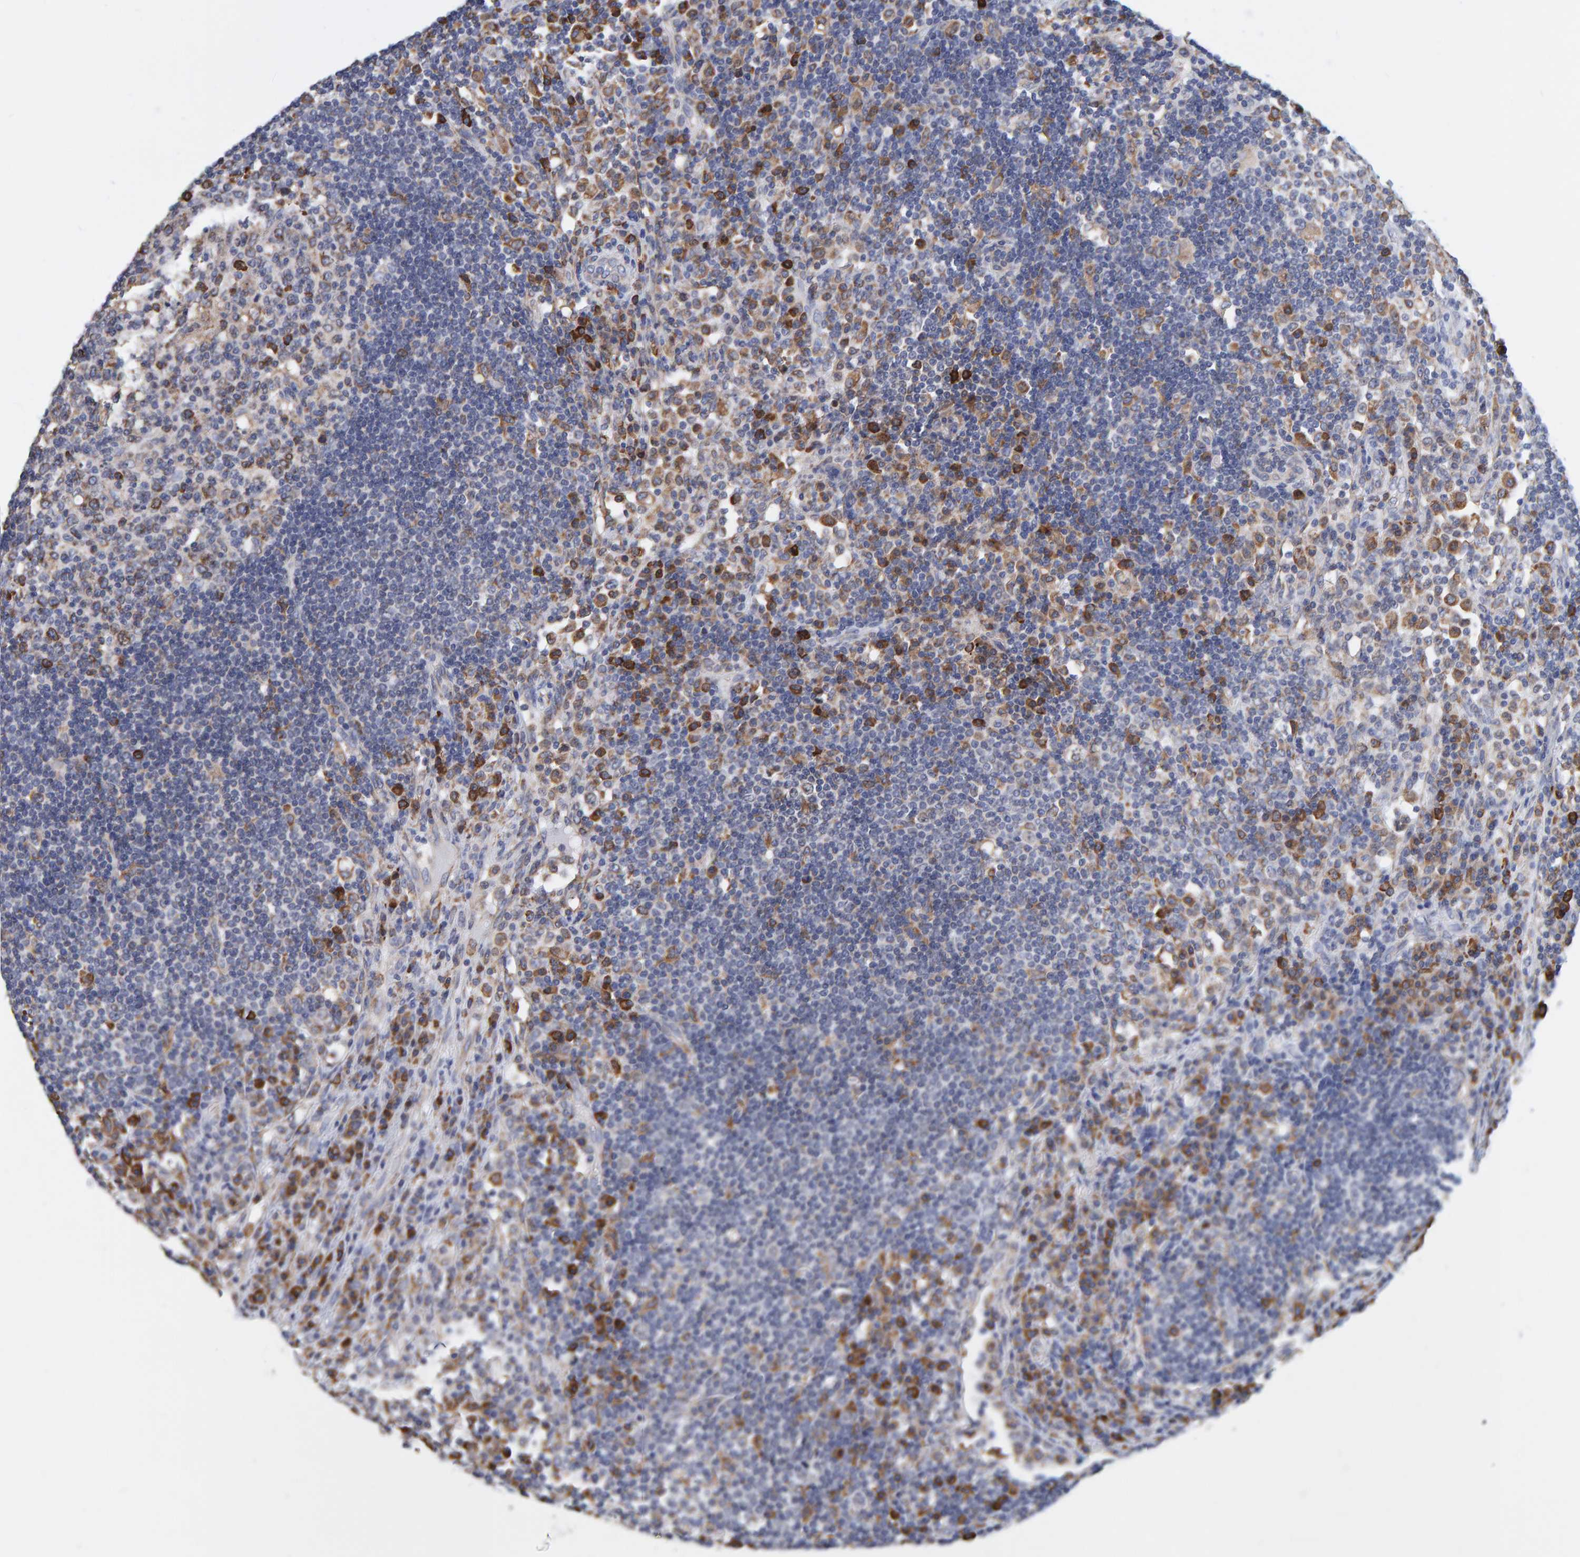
{"staining": {"intensity": "strong", "quantity": "<25%", "location": "cytoplasmic/membranous"}, "tissue": "lymph node", "cell_type": "Germinal center cells", "image_type": "normal", "snomed": [{"axis": "morphology", "description": "Normal tissue, NOS"}, {"axis": "topography", "description": "Lymph node"}], "caption": "Immunohistochemistry (IHC) staining of unremarkable lymph node, which displays medium levels of strong cytoplasmic/membranous staining in about <25% of germinal center cells indicating strong cytoplasmic/membranous protein expression. The staining was performed using DAB (3,3'-diaminobenzidine) (brown) for protein detection and nuclei were counterstained in hematoxylin (blue).", "gene": "SGPL1", "patient": {"sex": "female", "age": 53}}